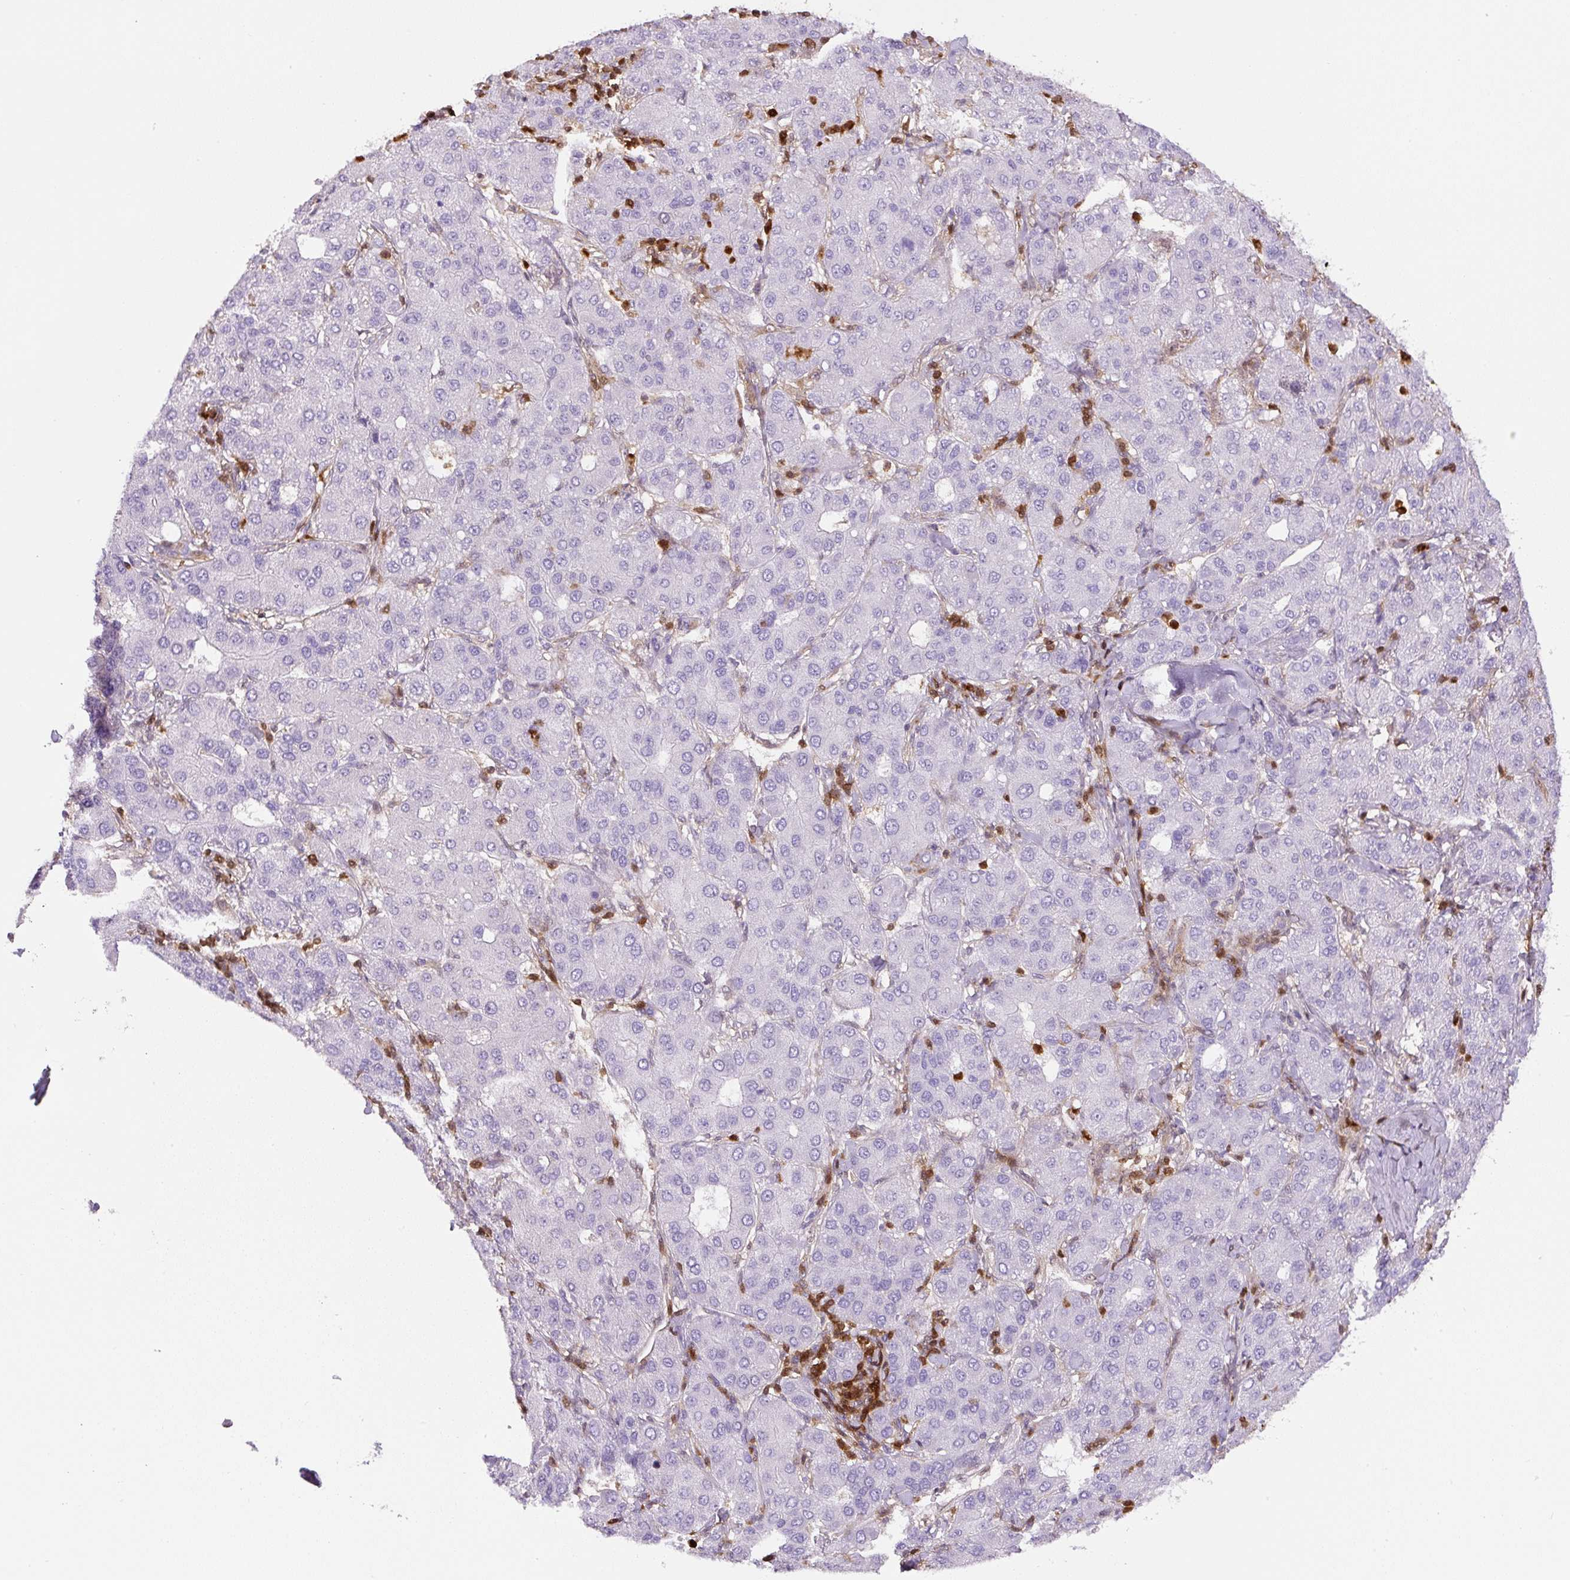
{"staining": {"intensity": "negative", "quantity": "none", "location": "none"}, "tissue": "liver cancer", "cell_type": "Tumor cells", "image_type": "cancer", "snomed": [{"axis": "morphology", "description": "Carcinoma, Hepatocellular, NOS"}, {"axis": "topography", "description": "Liver"}], "caption": "Immunohistochemistry histopathology image of neoplastic tissue: liver cancer (hepatocellular carcinoma) stained with DAB demonstrates no significant protein expression in tumor cells.", "gene": "ANXA1", "patient": {"sex": "male", "age": 65}}